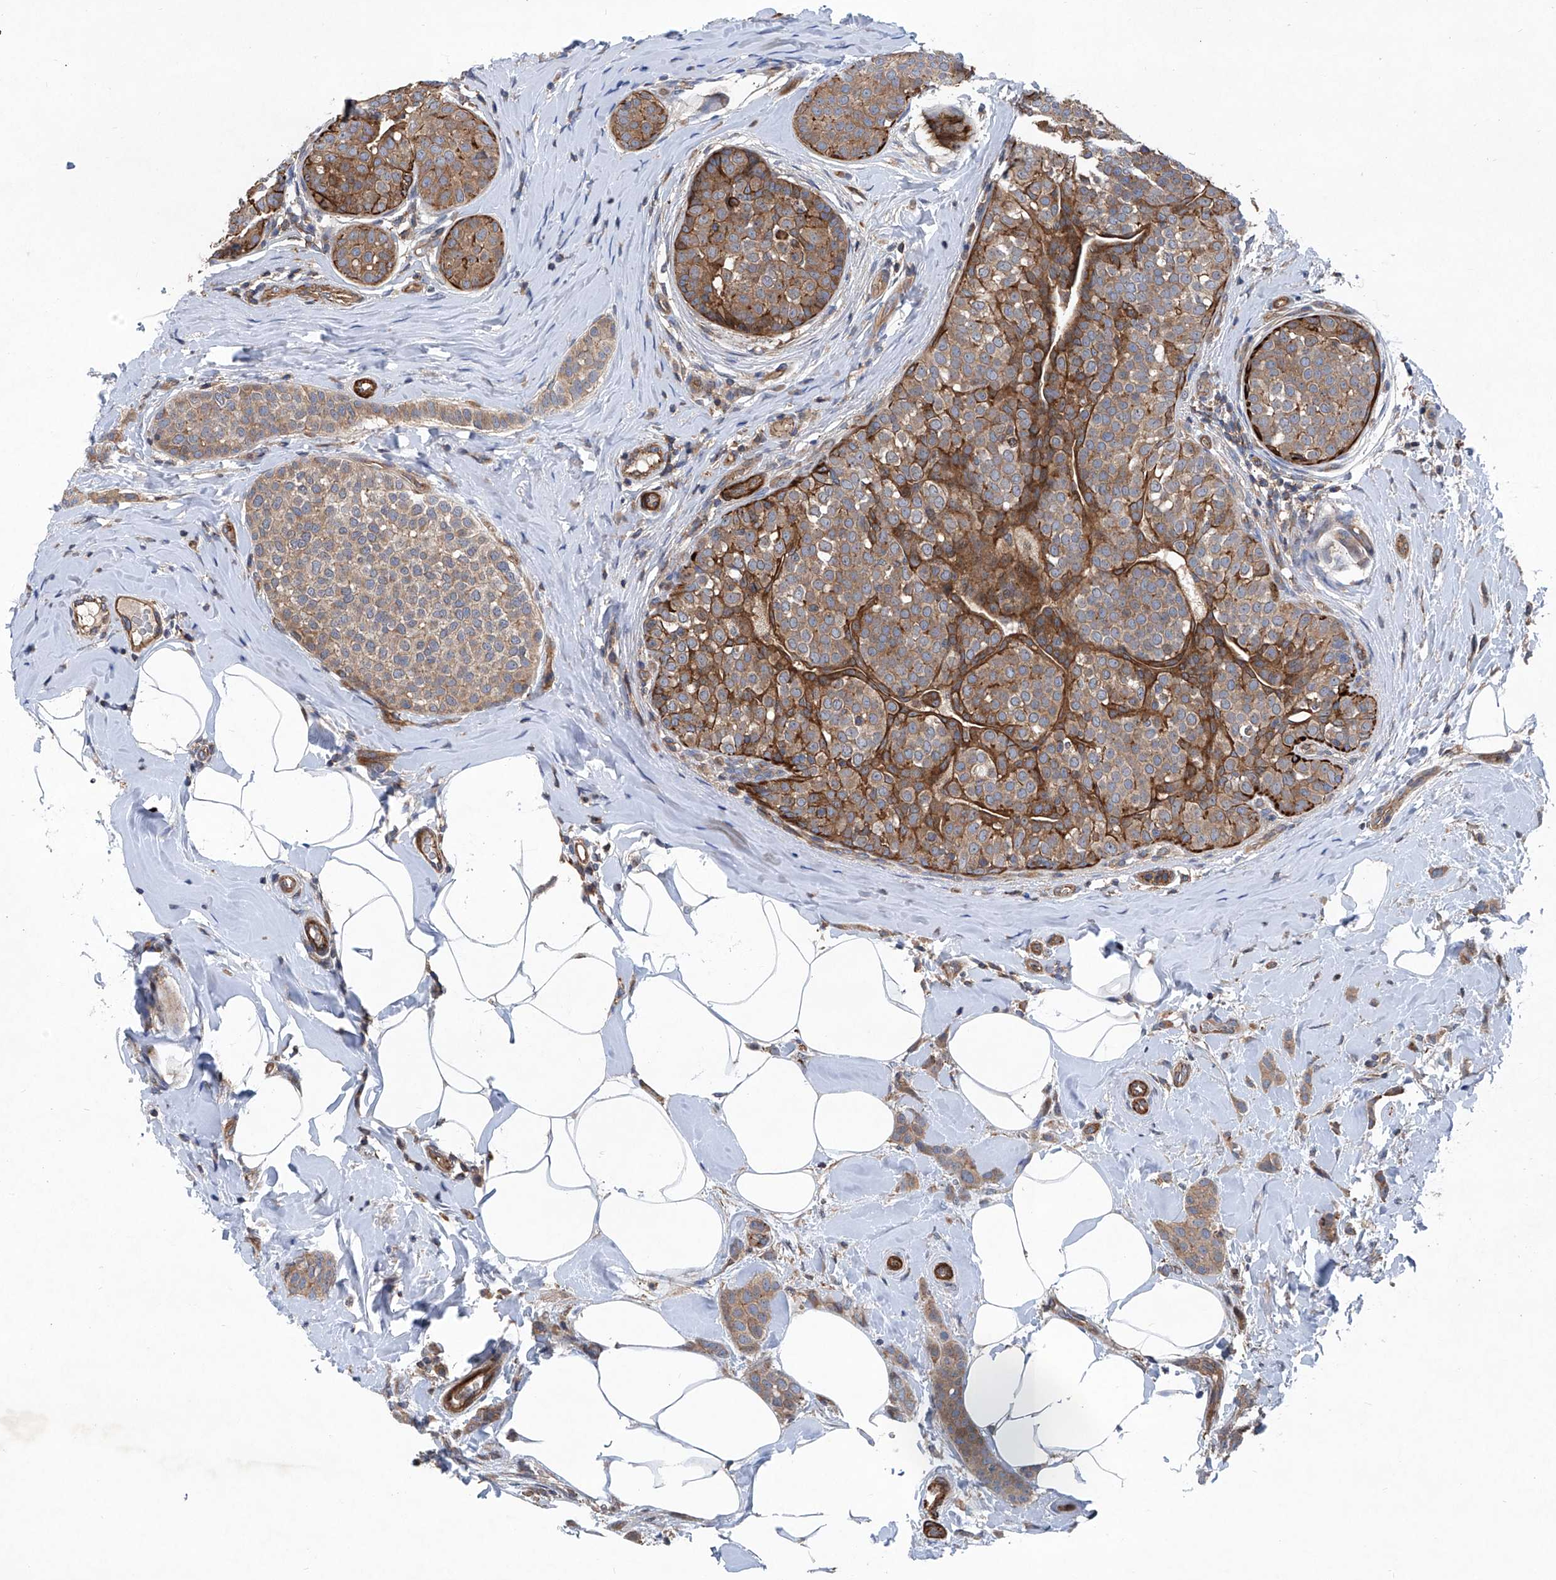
{"staining": {"intensity": "moderate", "quantity": ">75%", "location": "cytoplasmic/membranous"}, "tissue": "breast cancer", "cell_type": "Tumor cells", "image_type": "cancer", "snomed": [{"axis": "morphology", "description": "Lobular carcinoma, in situ"}, {"axis": "morphology", "description": "Lobular carcinoma"}, {"axis": "topography", "description": "Breast"}], "caption": "The histopathology image shows staining of breast cancer (lobular carcinoma), revealing moderate cytoplasmic/membranous protein expression (brown color) within tumor cells. (brown staining indicates protein expression, while blue staining denotes nuclei).", "gene": "NT5C3A", "patient": {"sex": "female", "age": 41}}